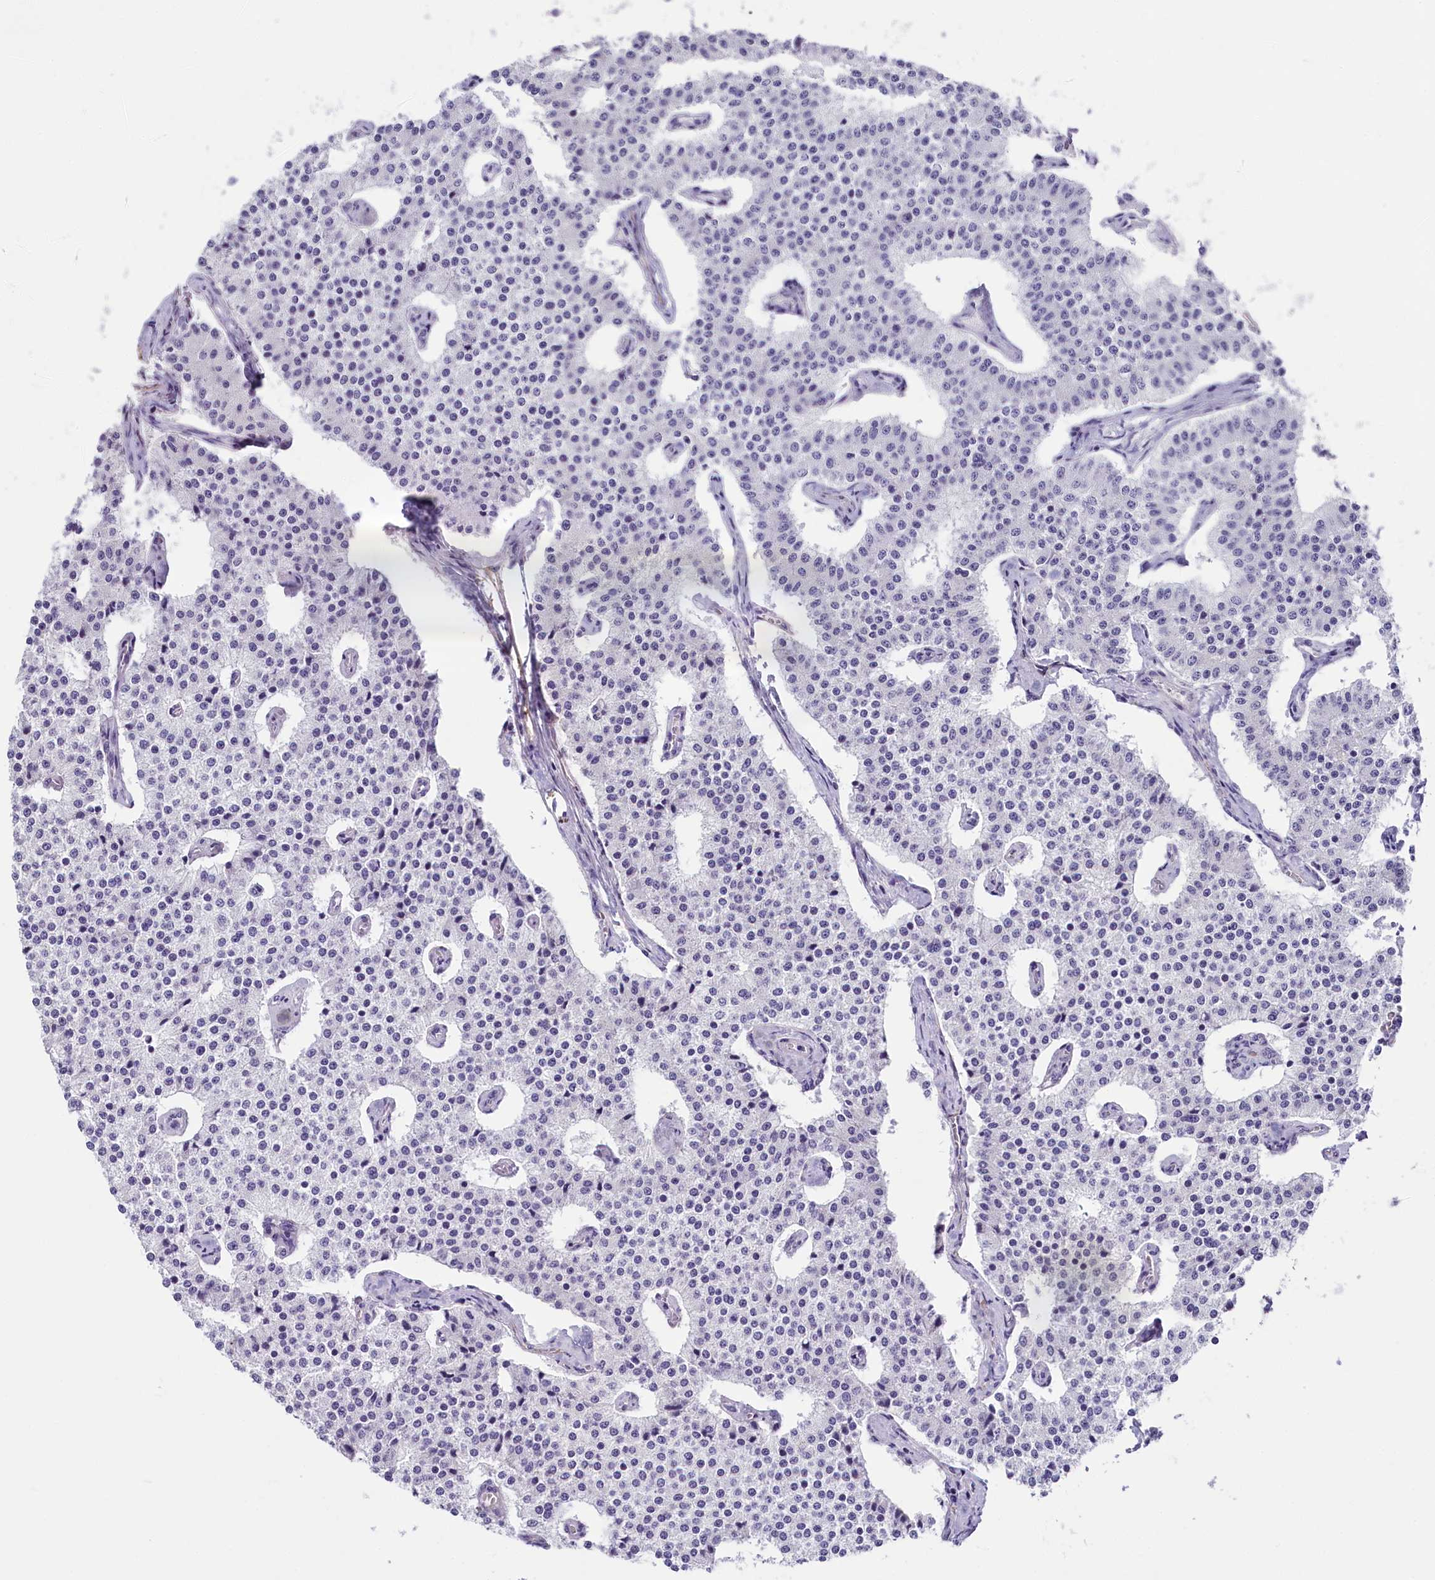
{"staining": {"intensity": "negative", "quantity": "none", "location": "none"}, "tissue": "carcinoid", "cell_type": "Tumor cells", "image_type": "cancer", "snomed": [{"axis": "morphology", "description": "Carcinoid, malignant, NOS"}, {"axis": "topography", "description": "Colon"}], "caption": "High power microscopy histopathology image of an immunohistochemistry (IHC) micrograph of carcinoid, revealing no significant staining in tumor cells.", "gene": "INSC", "patient": {"sex": "female", "age": 52}}